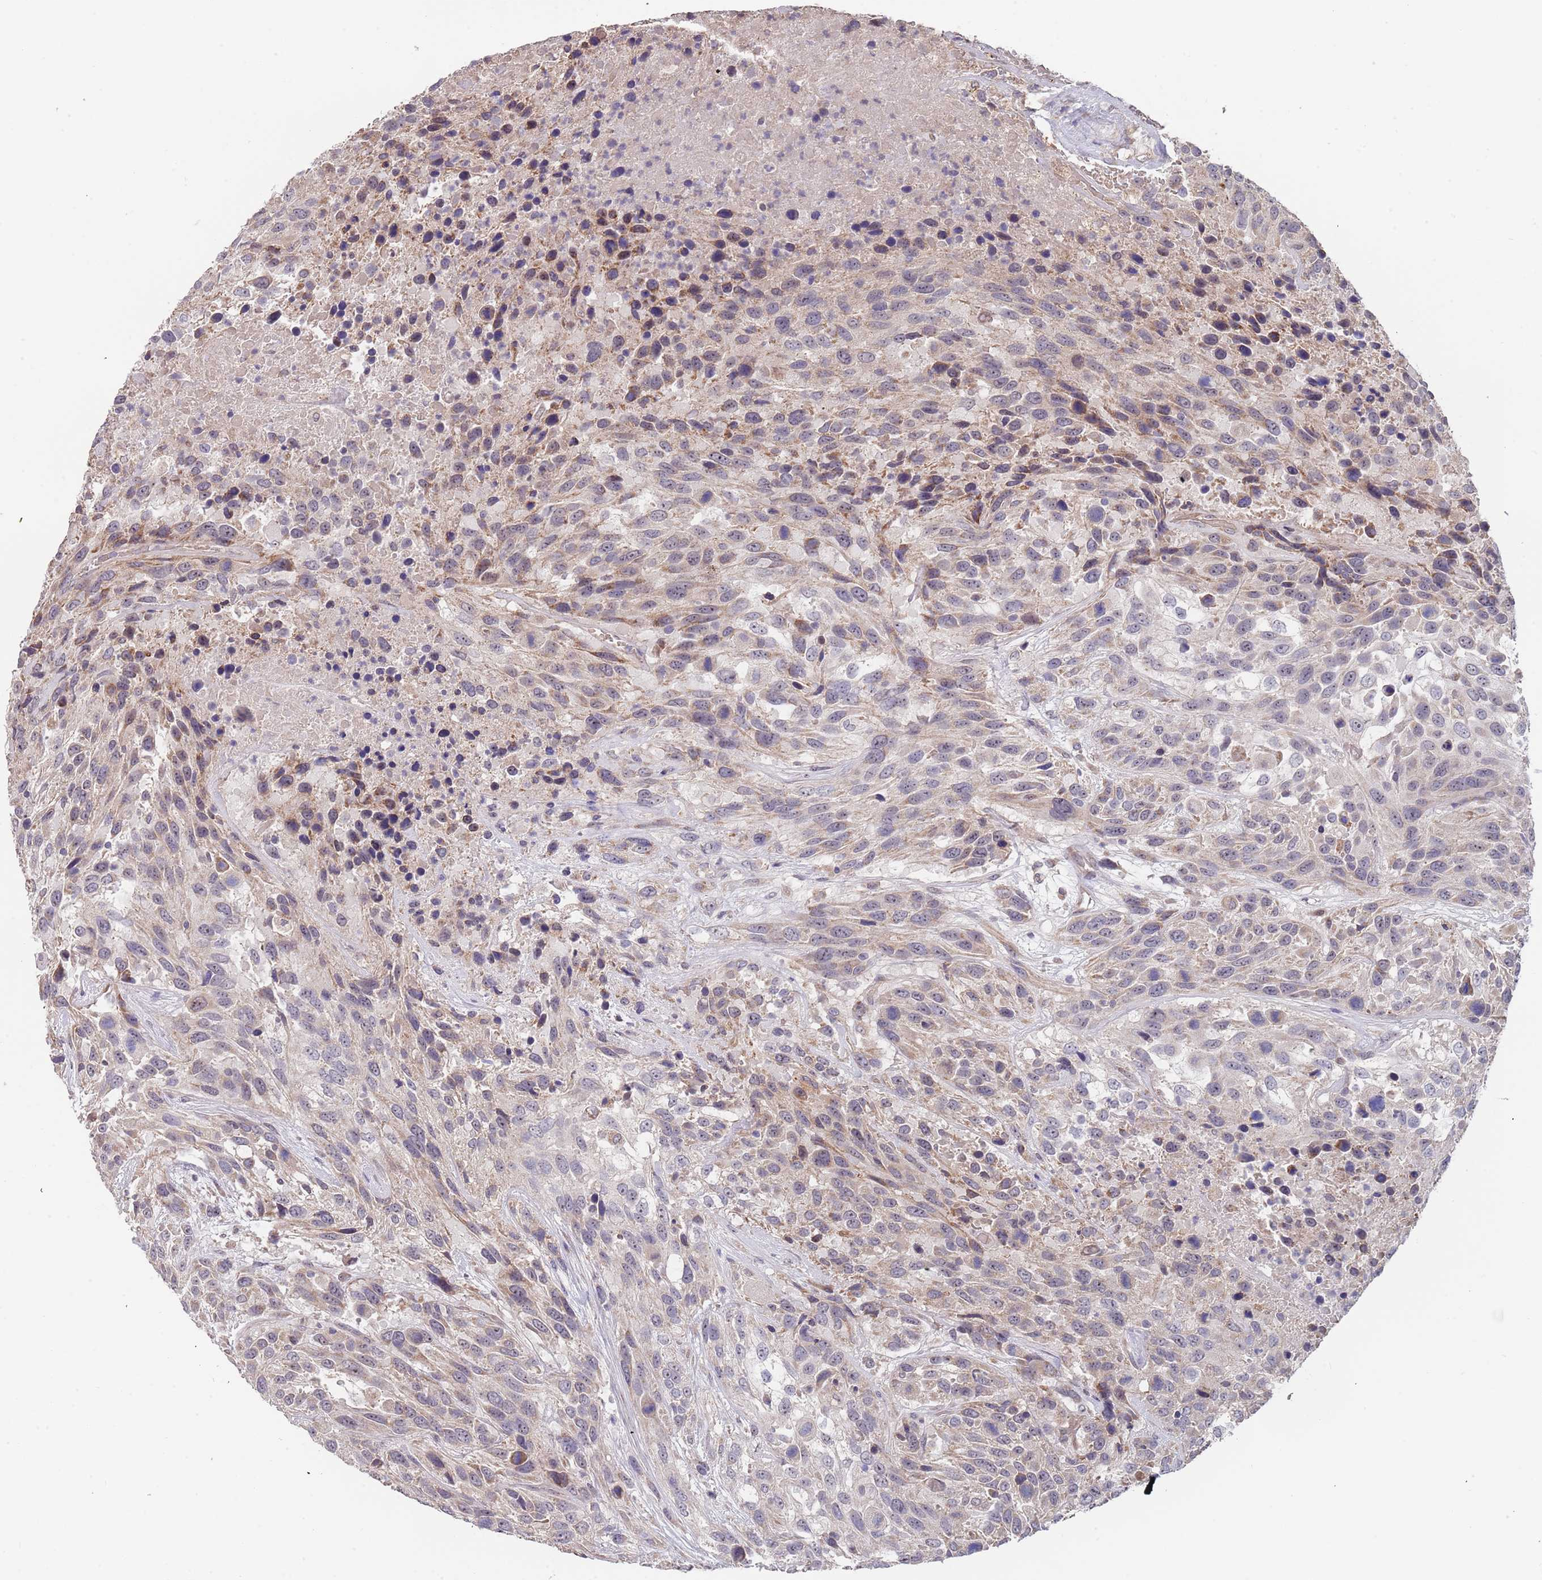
{"staining": {"intensity": "moderate", "quantity": "<25%", "location": "cytoplasmic/membranous"}, "tissue": "urothelial cancer", "cell_type": "Tumor cells", "image_type": "cancer", "snomed": [{"axis": "morphology", "description": "Urothelial carcinoma, High grade"}, {"axis": "topography", "description": "Urinary bladder"}], "caption": "Human urothelial cancer stained with a protein marker displays moderate staining in tumor cells.", "gene": "TMEM64", "patient": {"sex": "female", "age": 70}}